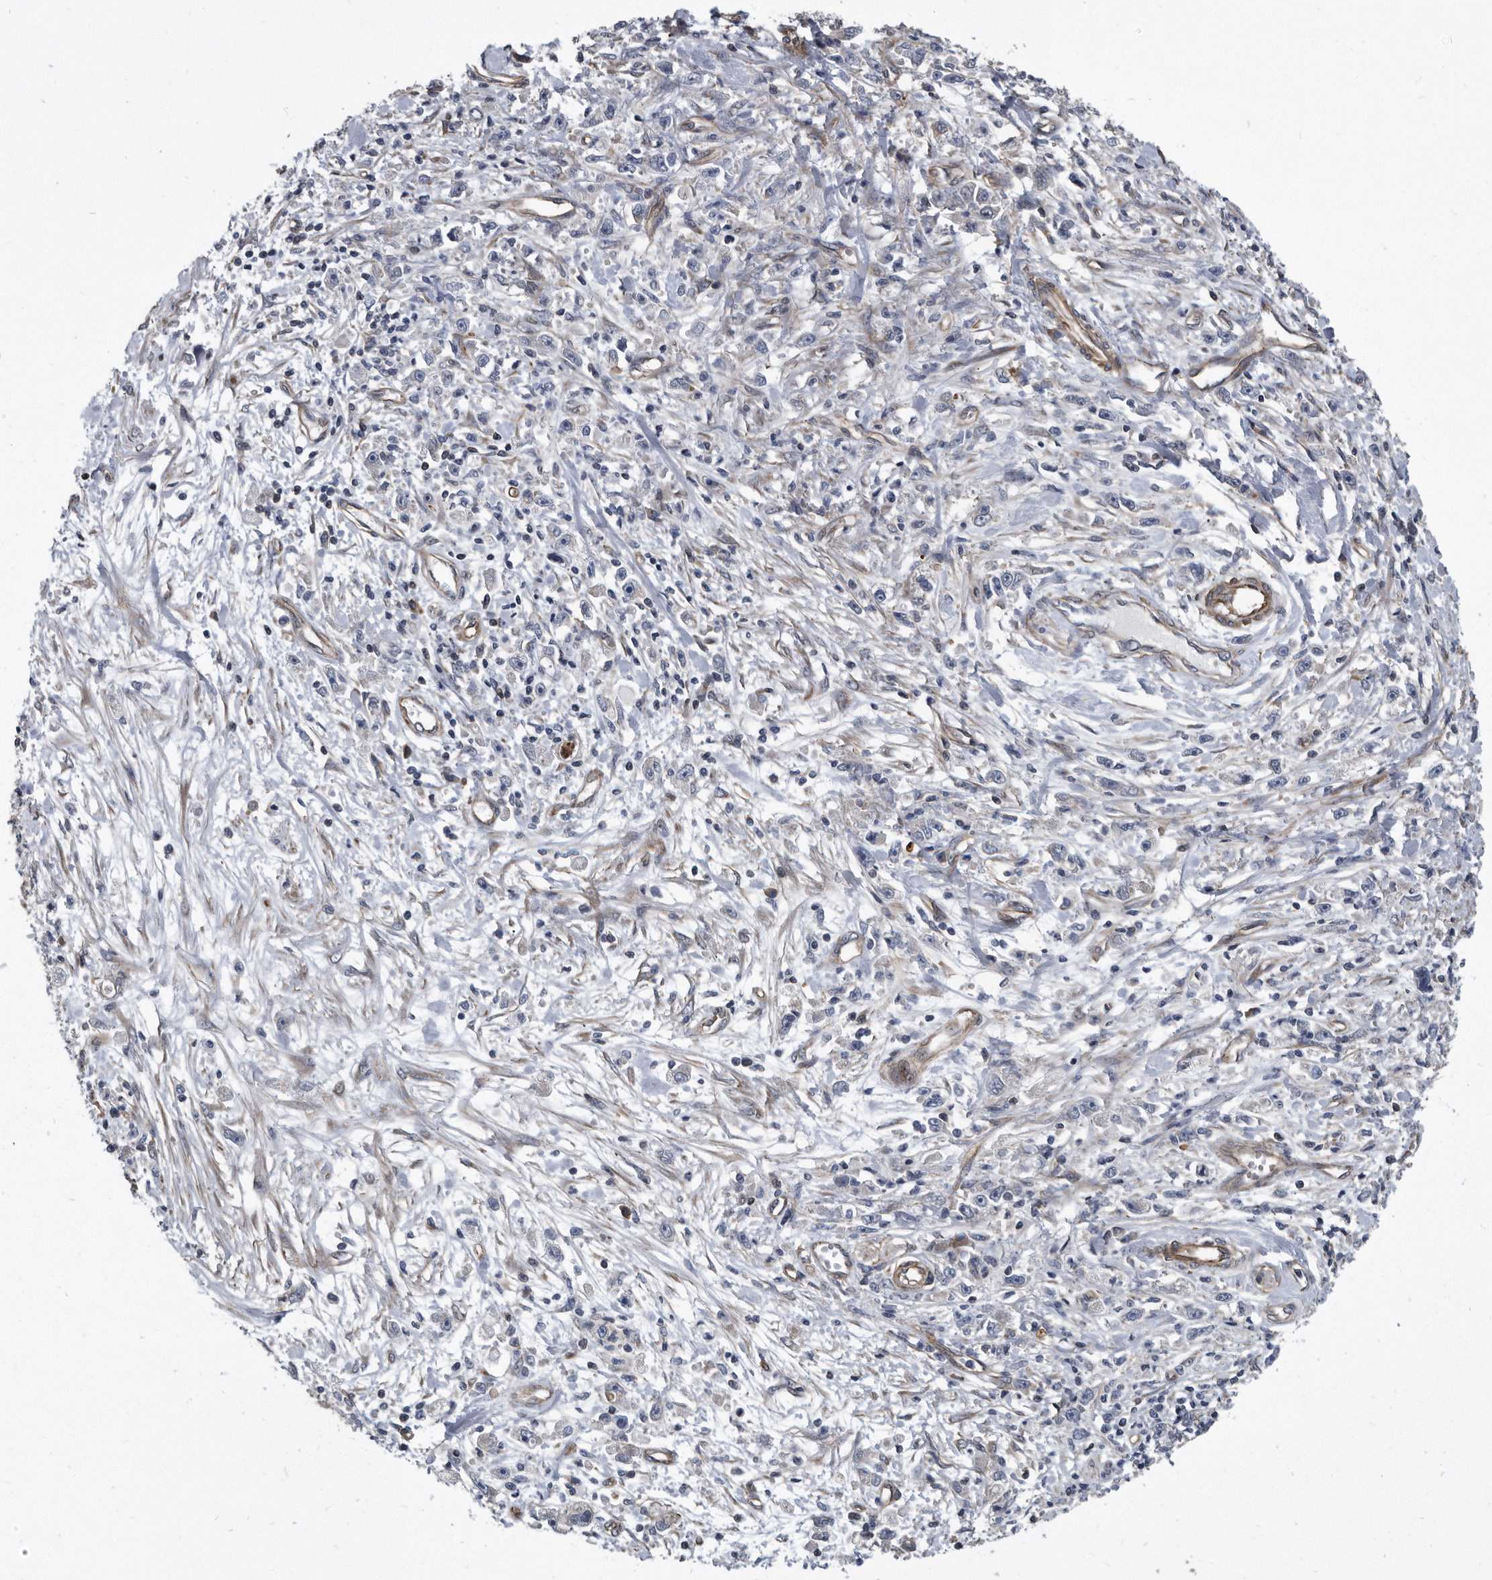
{"staining": {"intensity": "negative", "quantity": "none", "location": "none"}, "tissue": "stomach cancer", "cell_type": "Tumor cells", "image_type": "cancer", "snomed": [{"axis": "morphology", "description": "Adenocarcinoma, NOS"}, {"axis": "topography", "description": "Stomach"}], "caption": "Tumor cells show no significant staining in adenocarcinoma (stomach).", "gene": "ARMCX1", "patient": {"sex": "female", "age": 59}}